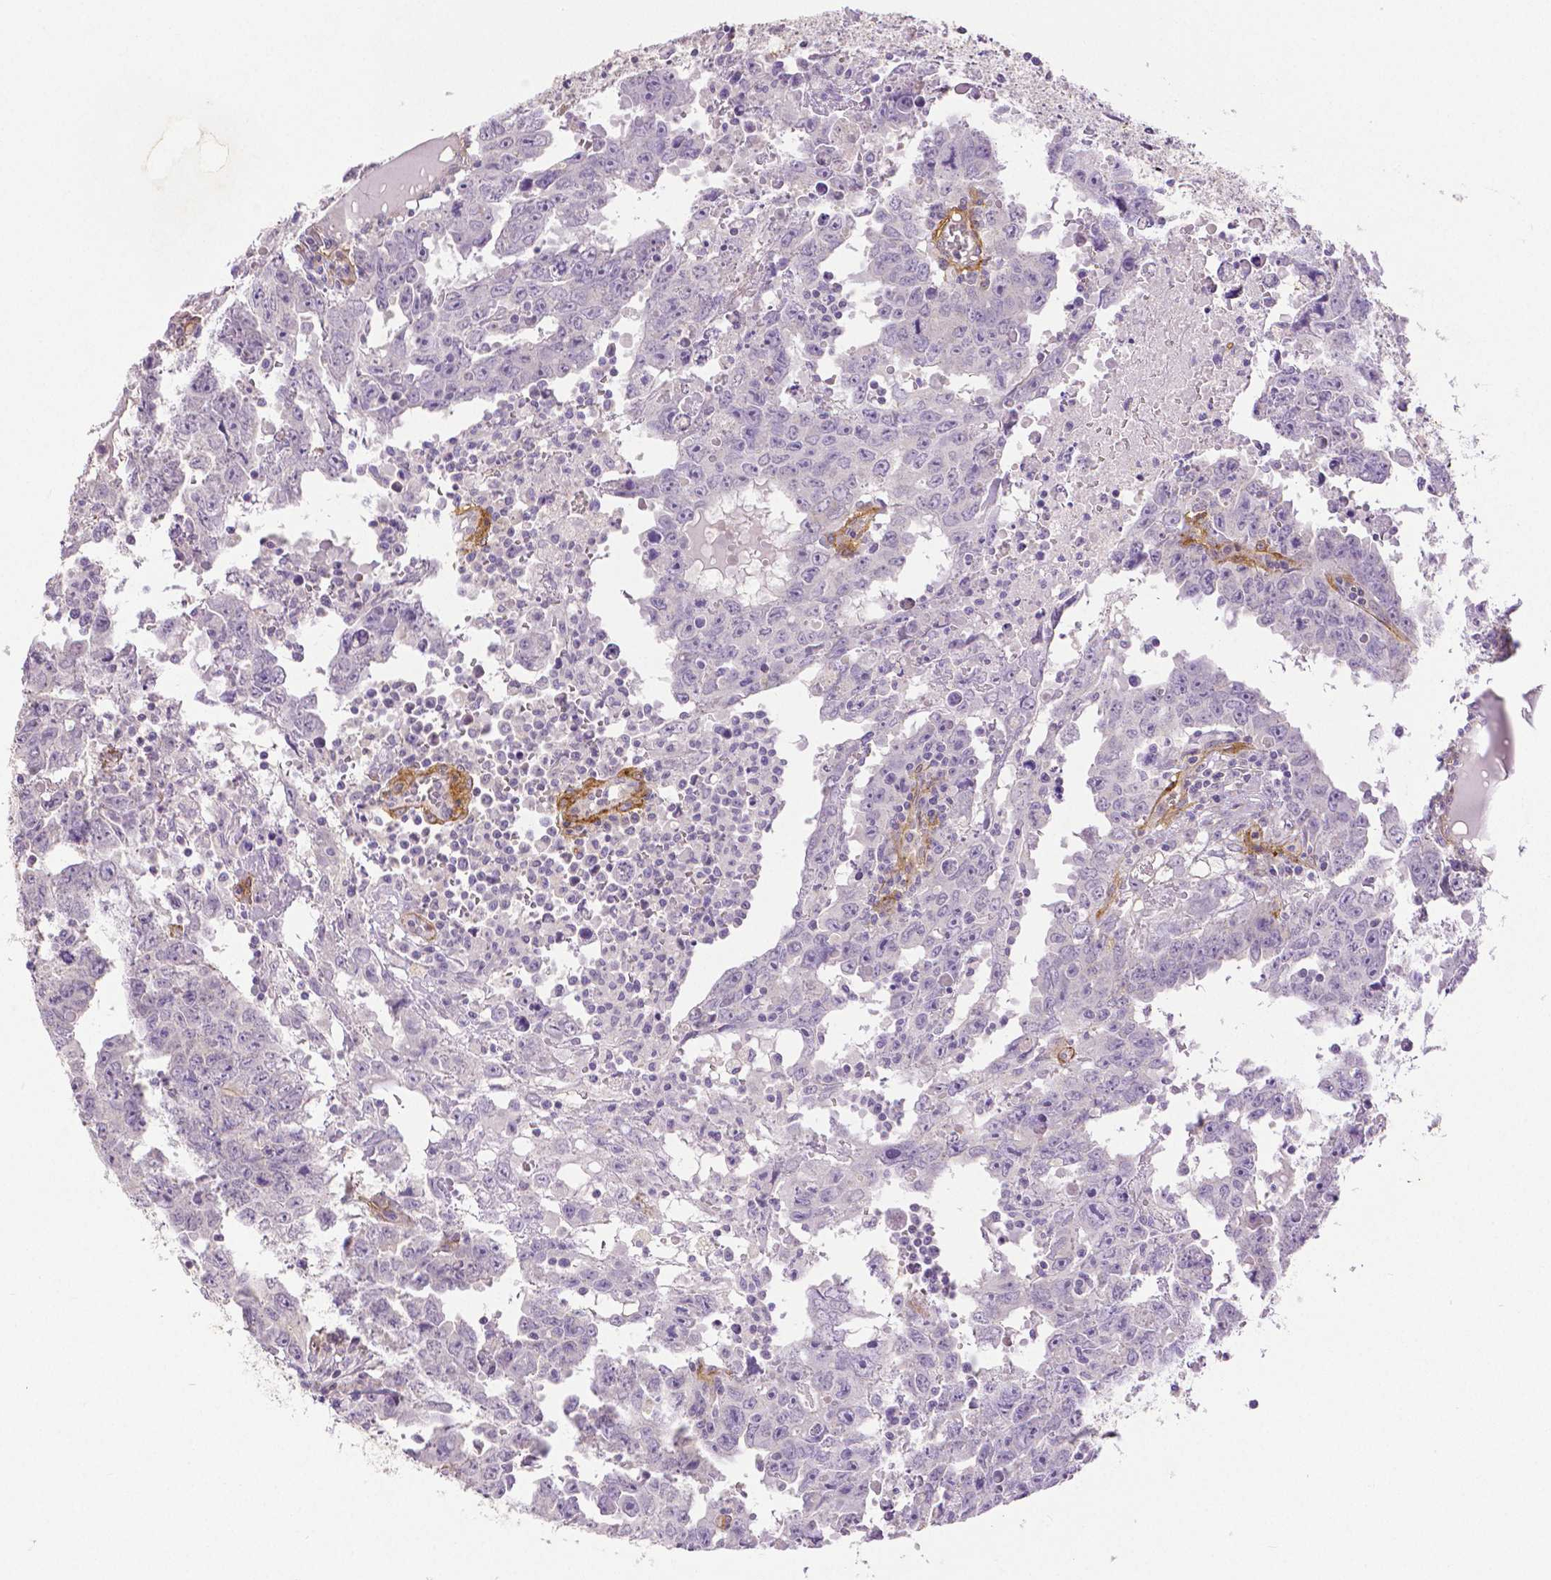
{"staining": {"intensity": "negative", "quantity": "none", "location": "none"}, "tissue": "testis cancer", "cell_type": "Tumor cells", "image_type": "cancer", "snomed": [{"axis": "morphology", "description": "Carcinoma, Embryonal, NOS"}, {"axis": "topography", "description": "Testis"}], "caption": "Tumor cells show no significant positivity in testis cancer. (Brightfield microscopy of DAB (3,3'-diaminobenzidine) immunohistochemistry (IHC) at high magnification).", "gene": "THY1", "patient": {"sex": "male", "age": 22}}